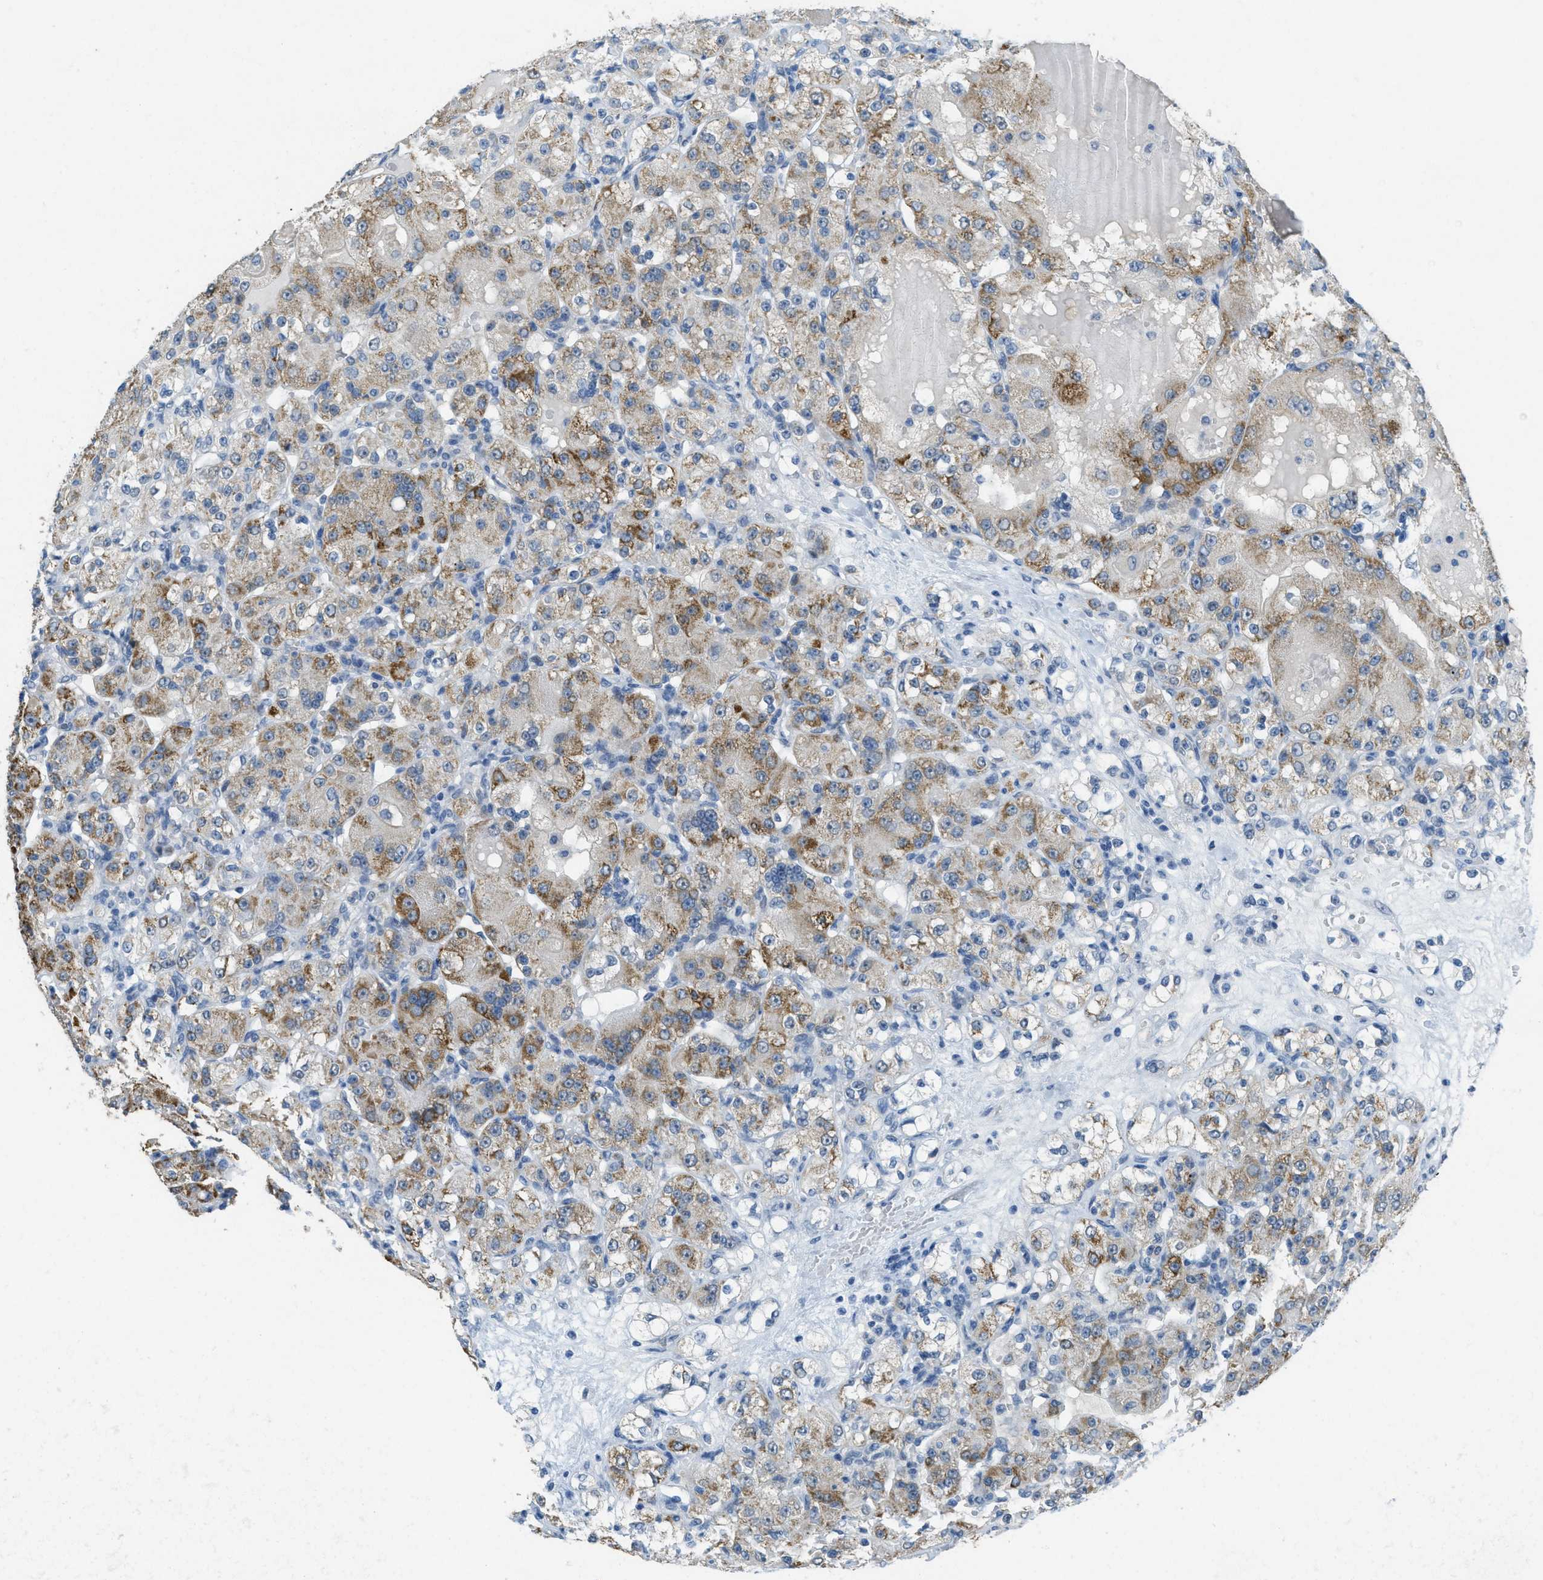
{"staining": {"intensity": "moderate", "quantity": "25%-75%", "location": "cytoplasmic/membranous"}, "tissue": "renal cancer", "cell_type": "Tumor cells", "image_type": "cancer", "snomed": [{"axis": "morphology", "description": "Normal tissue, NOS"}, {"axis": "morphology", "description": "Adenocarcinoma, NOS"}, {"axis": "topography", "description": "Kidney"}], "caption": "Immunohistochemistry (IHC) photomicrograph of renal cancer (adenocarcinoma) stained for a protein (brown), which shows medium levels of moderate cytoplasmic/membranous expression in about 25%-75% of tumor cells.", "gene": "TTC13", "patient": {"sex": "male", "age": 61}}